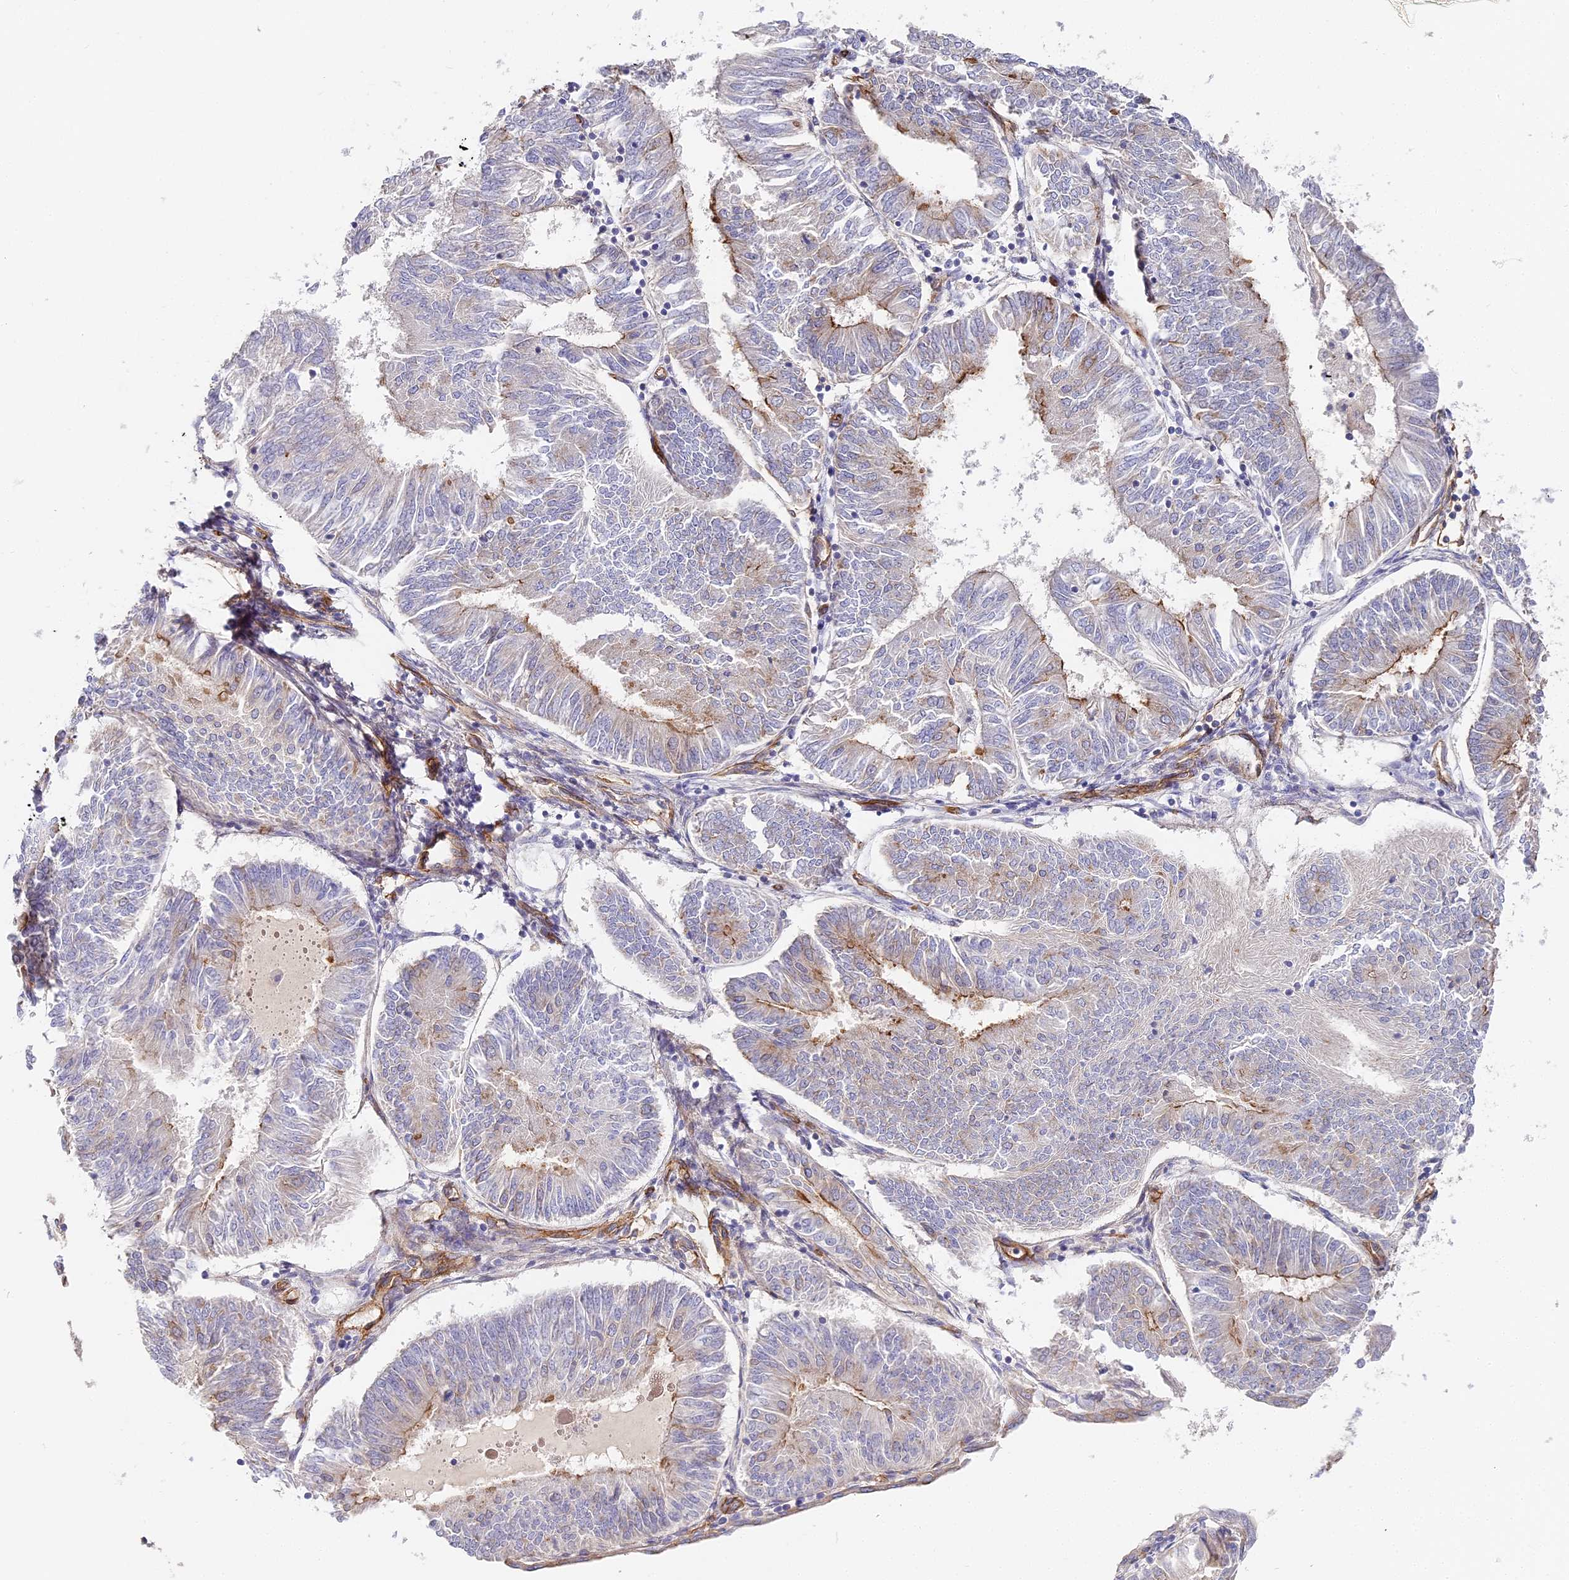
{"staining": {"intensity": "moderate", "quantity": "<25%", "location": "cytoplasmic/membranous"}, "tissue": "endometrial cancer", "cell_type": "Tumor cells", "image_type": "cancer", "snomed": [{"axis": "morphology", "description": "Adenocarcinoma, NOS"}, {"axis": "topography", "description": "Endometrium"}], "caption": "Immunohistochemistry micrograph of neoplastic tissue: human adenocarcinoma (endometrial) stained using immunohistochemistry (IHC) reveals low levels of moderate protein expression localized specifically in the cytoplasmic/membranous of tumor cells, appearing as a cytoplasmic/membranous brown color.", "gene": "CCDC30", "patient": {"sex": "female", "age": 58}}